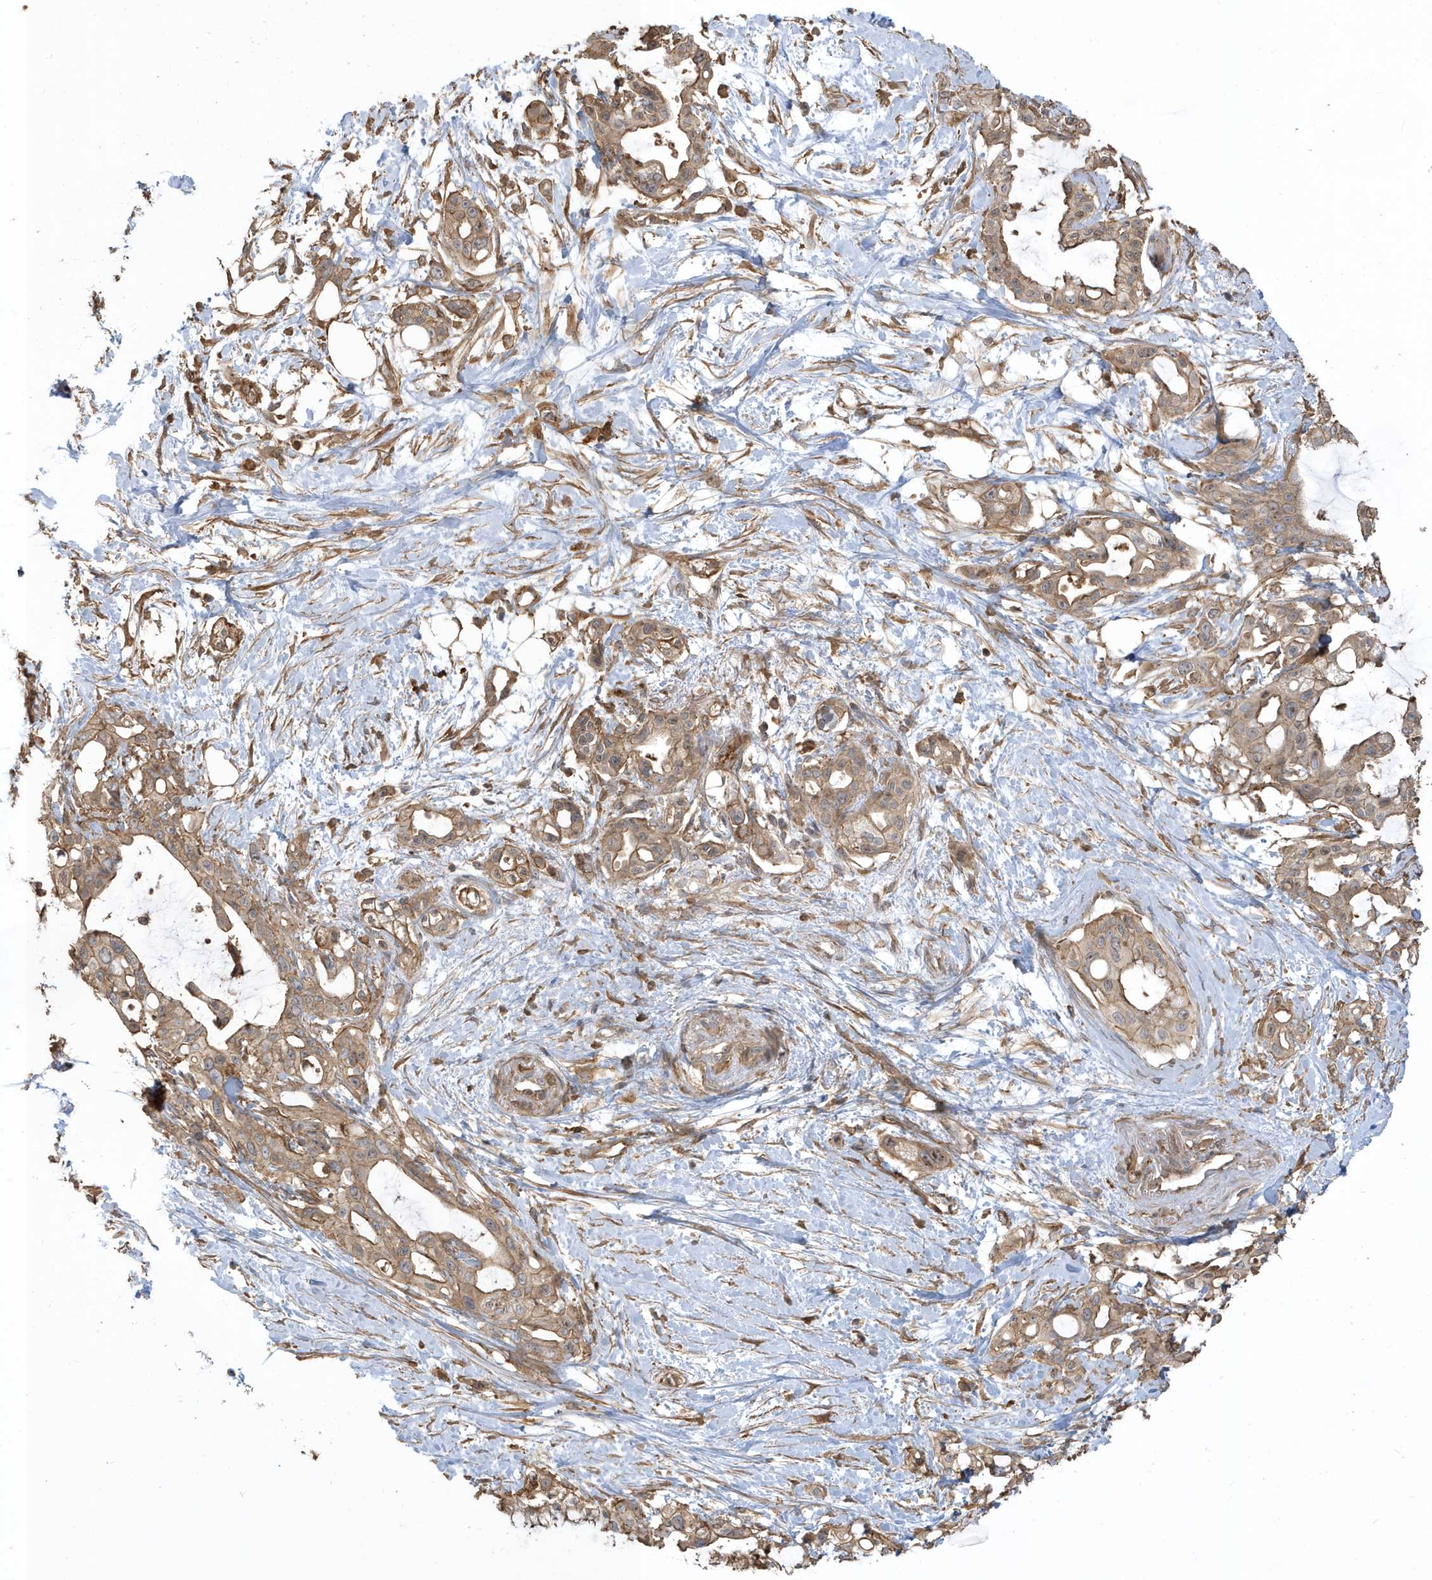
{"staining": {"intensity": "moderate", "quantity": ">75%", "location": "cytoplasmic/membranous"}, "tissue": "pancreatic cancer", "cell_type": "Tumor cells", "image_type": "cancer", "snomed": [{"axis": "morphology", "description": "Adenocarcinoma, NOS"}, {"axis": "topography", "description": "Pancreas"}], "caption": "Immunohistochemistry (IHC) image of neoplastic tissue: pancreatic cancer stained using IHC exhibits medium levels of moderate protein expression localized specifically in the cytoplasmic/membranous of tumor cells, appearing as a cytoplasmic/membranous brown color.", "gene": "ZBTB8A", "patient": {"sex": "male", "age": 68}}